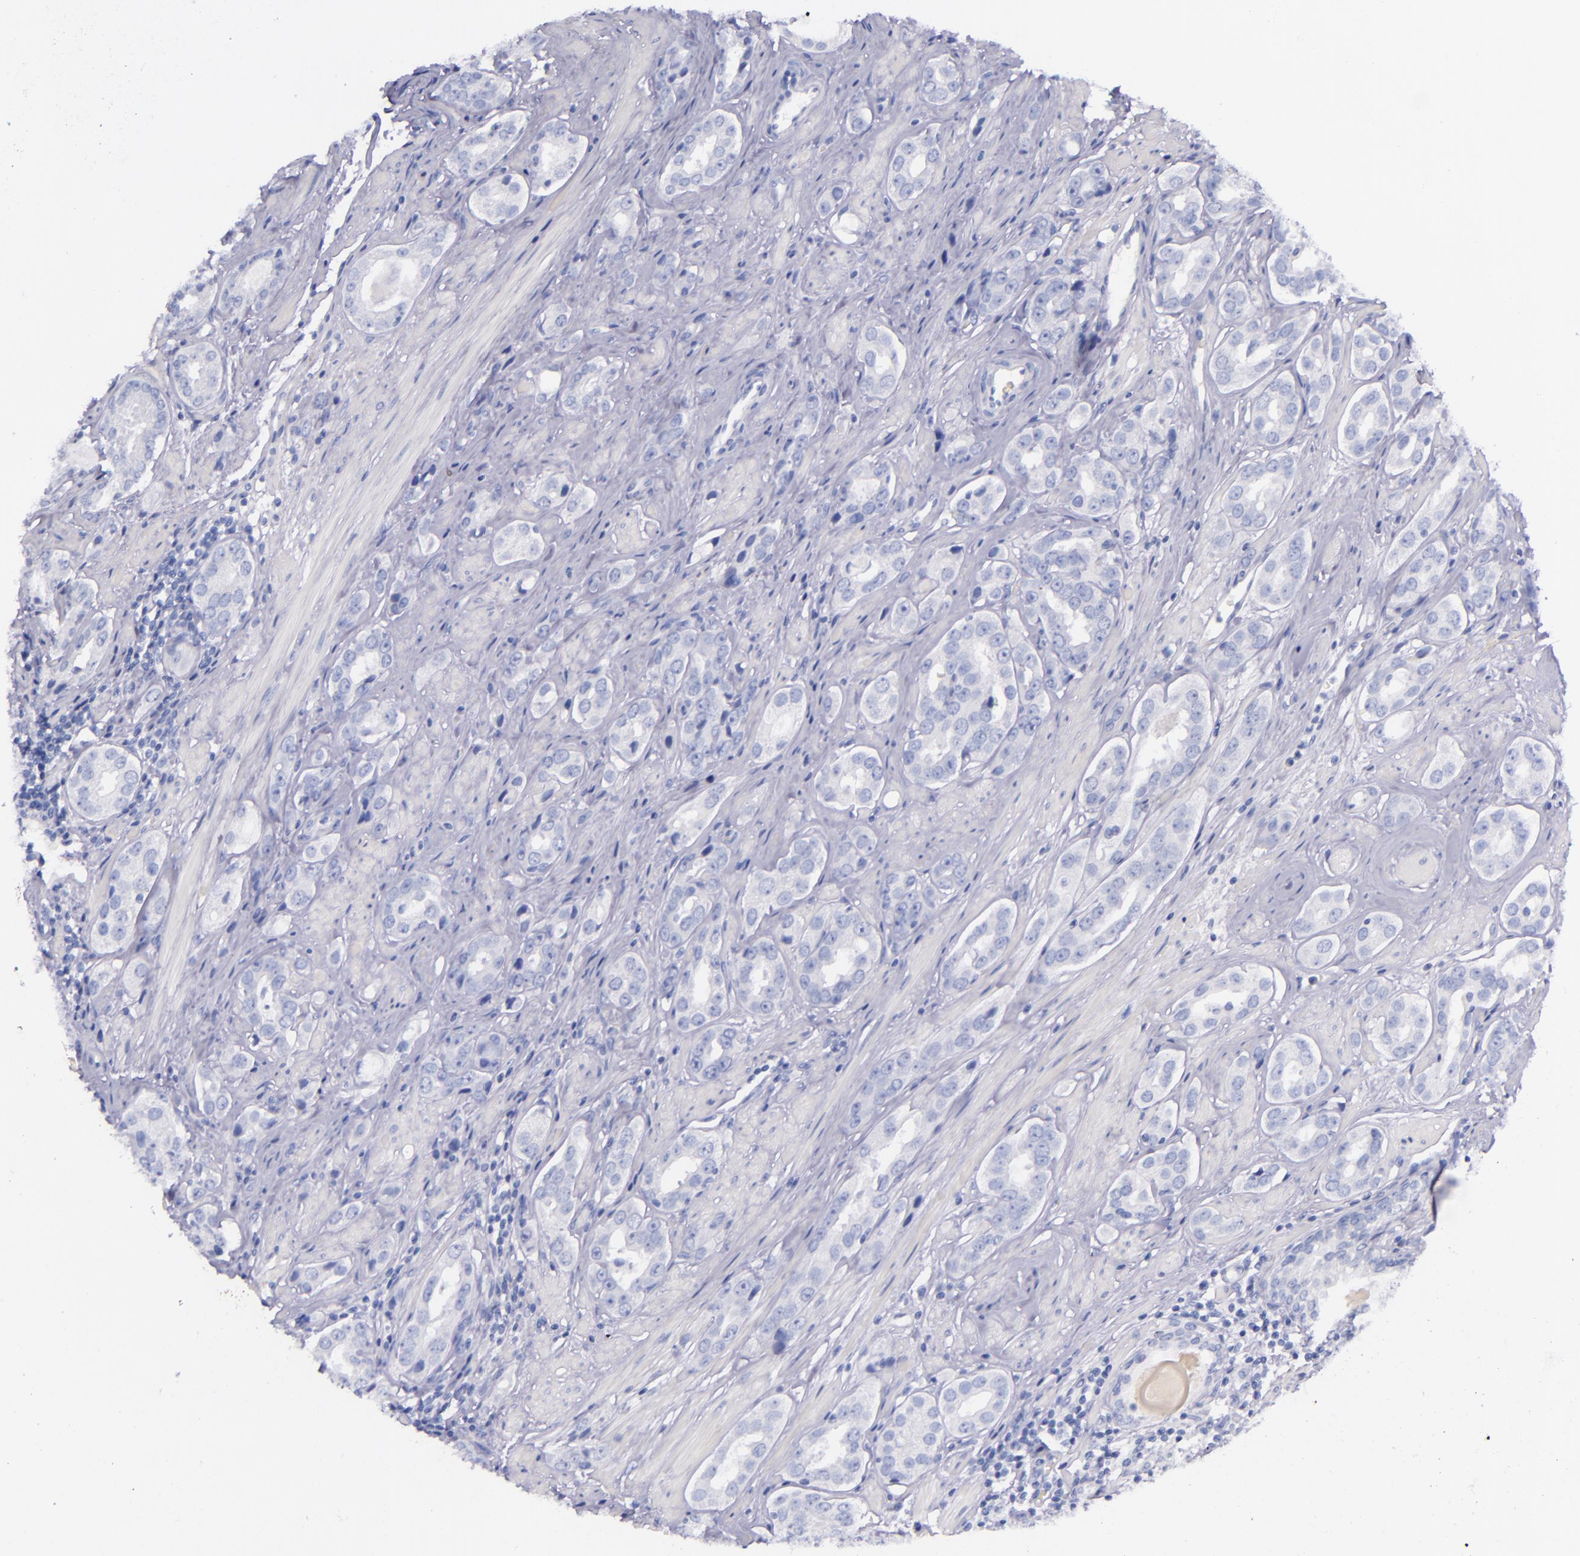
{"staining": {"intensity": "negative", "quantity": "none", "location": "none"}, "tissue": "prostate cancer", "cell_type": "Tumor cells", "image_type": "cancer", "snomed": [{"axis": "morphology", "description": "Adenocarcinoma, Medium grade"}, {"axis": "topography", "description": "Prostate"}], "caption": "High magnification brightfield microscopy of prostate medium-grade adenocarcinoma stained with DAB (brown) and counterstained with hematoxylin (blue): tumor cells show no significant positivity.", "gene": "LAG3", "patient": {"sex": "male", "age": 53}}